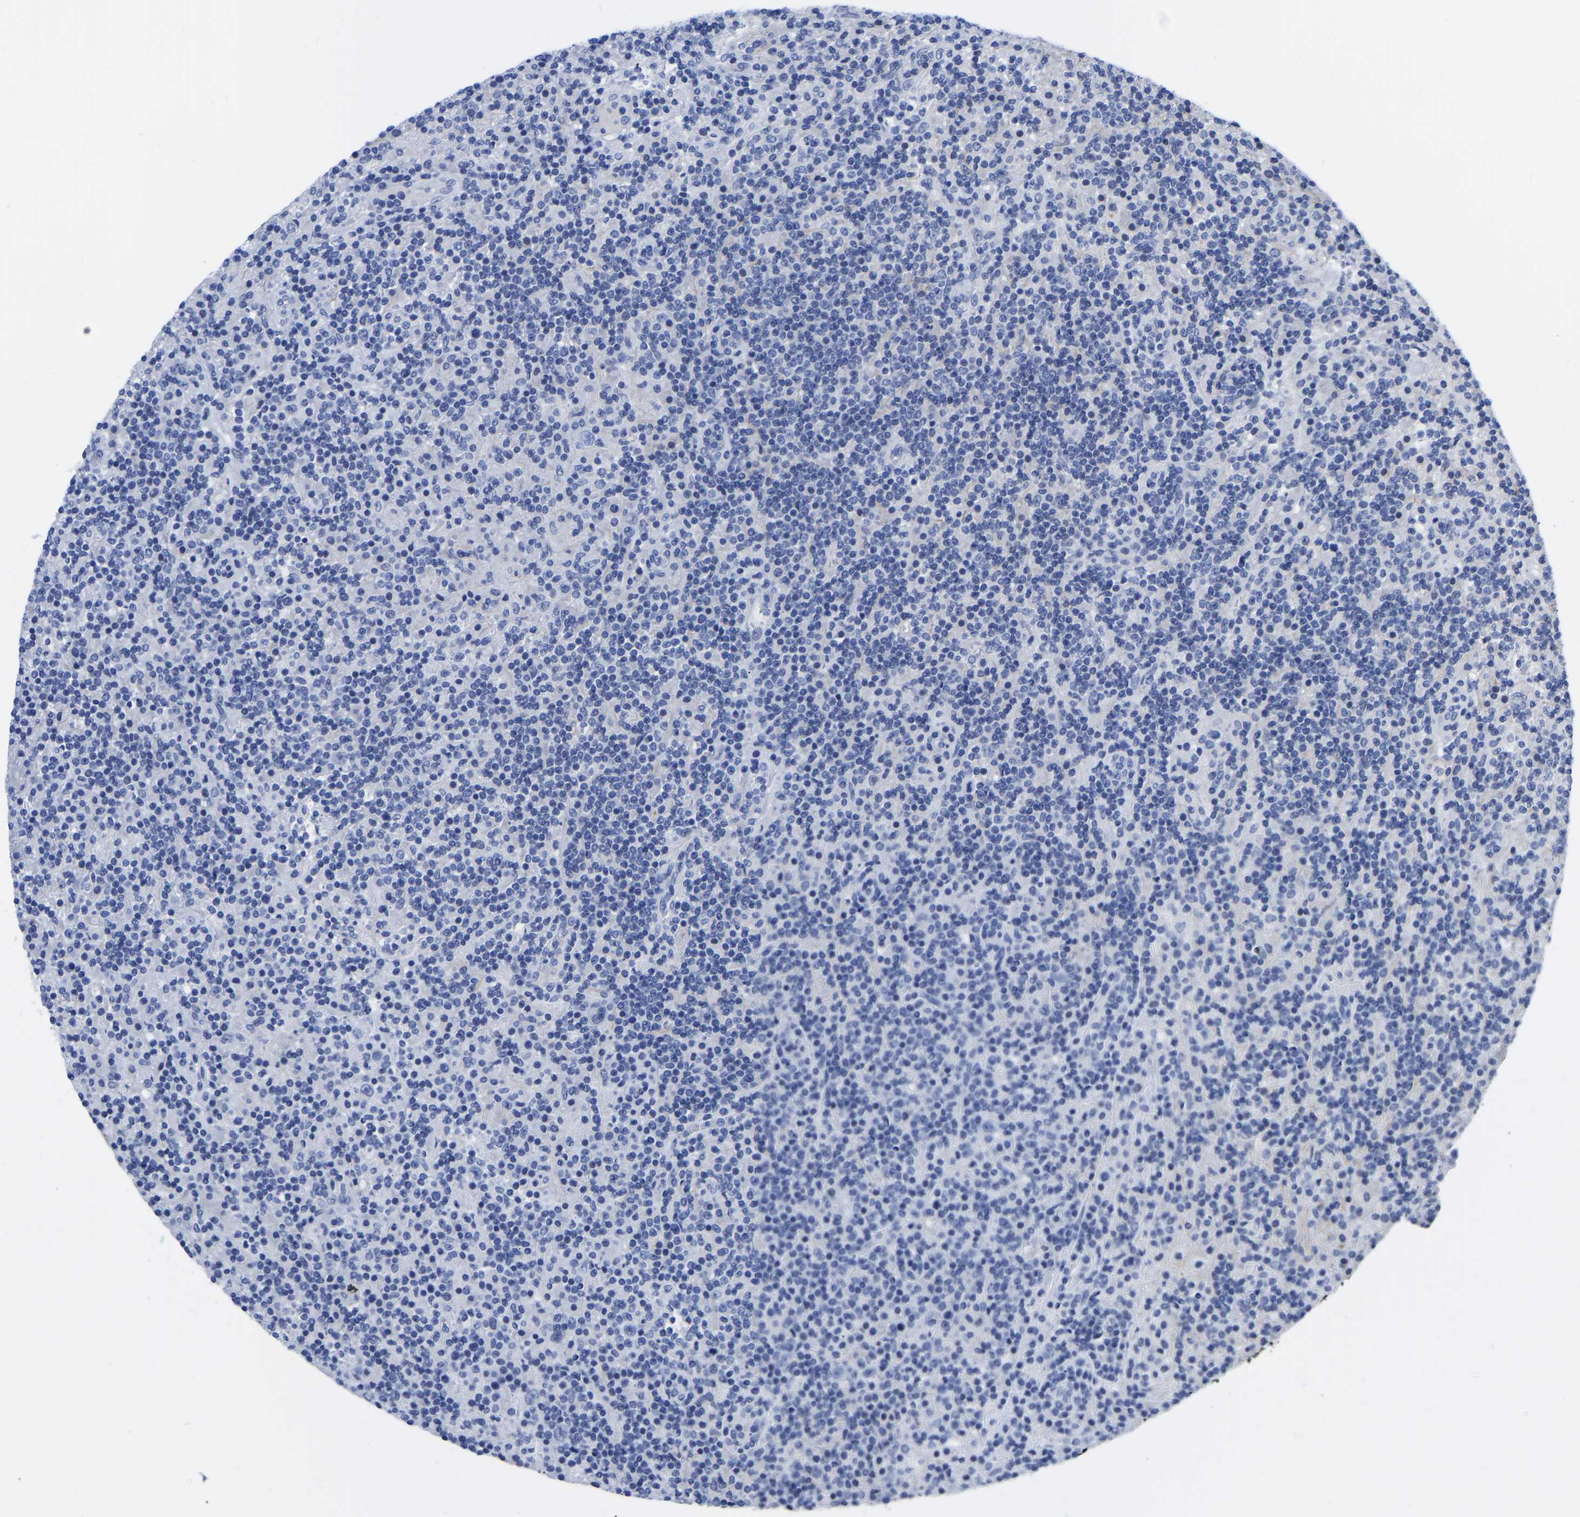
{"staining": {"intensity": "negative", "quantity": "none", "location": "none"}, "tissue": "lymphoma", "cell_type": "Tumor cells", "image_type": "cancer", "snomed": [{"axis": "morphology", "description": "Hodgkin's disease, NOS"}, {"axis": "topography", "description": "Lymph node"}], "caption": "Immunohistochemistry of lymphoma shows no staining in tumor cells.", "gene": "GPA33", "patient": {"sex": "male", "age": 70}}